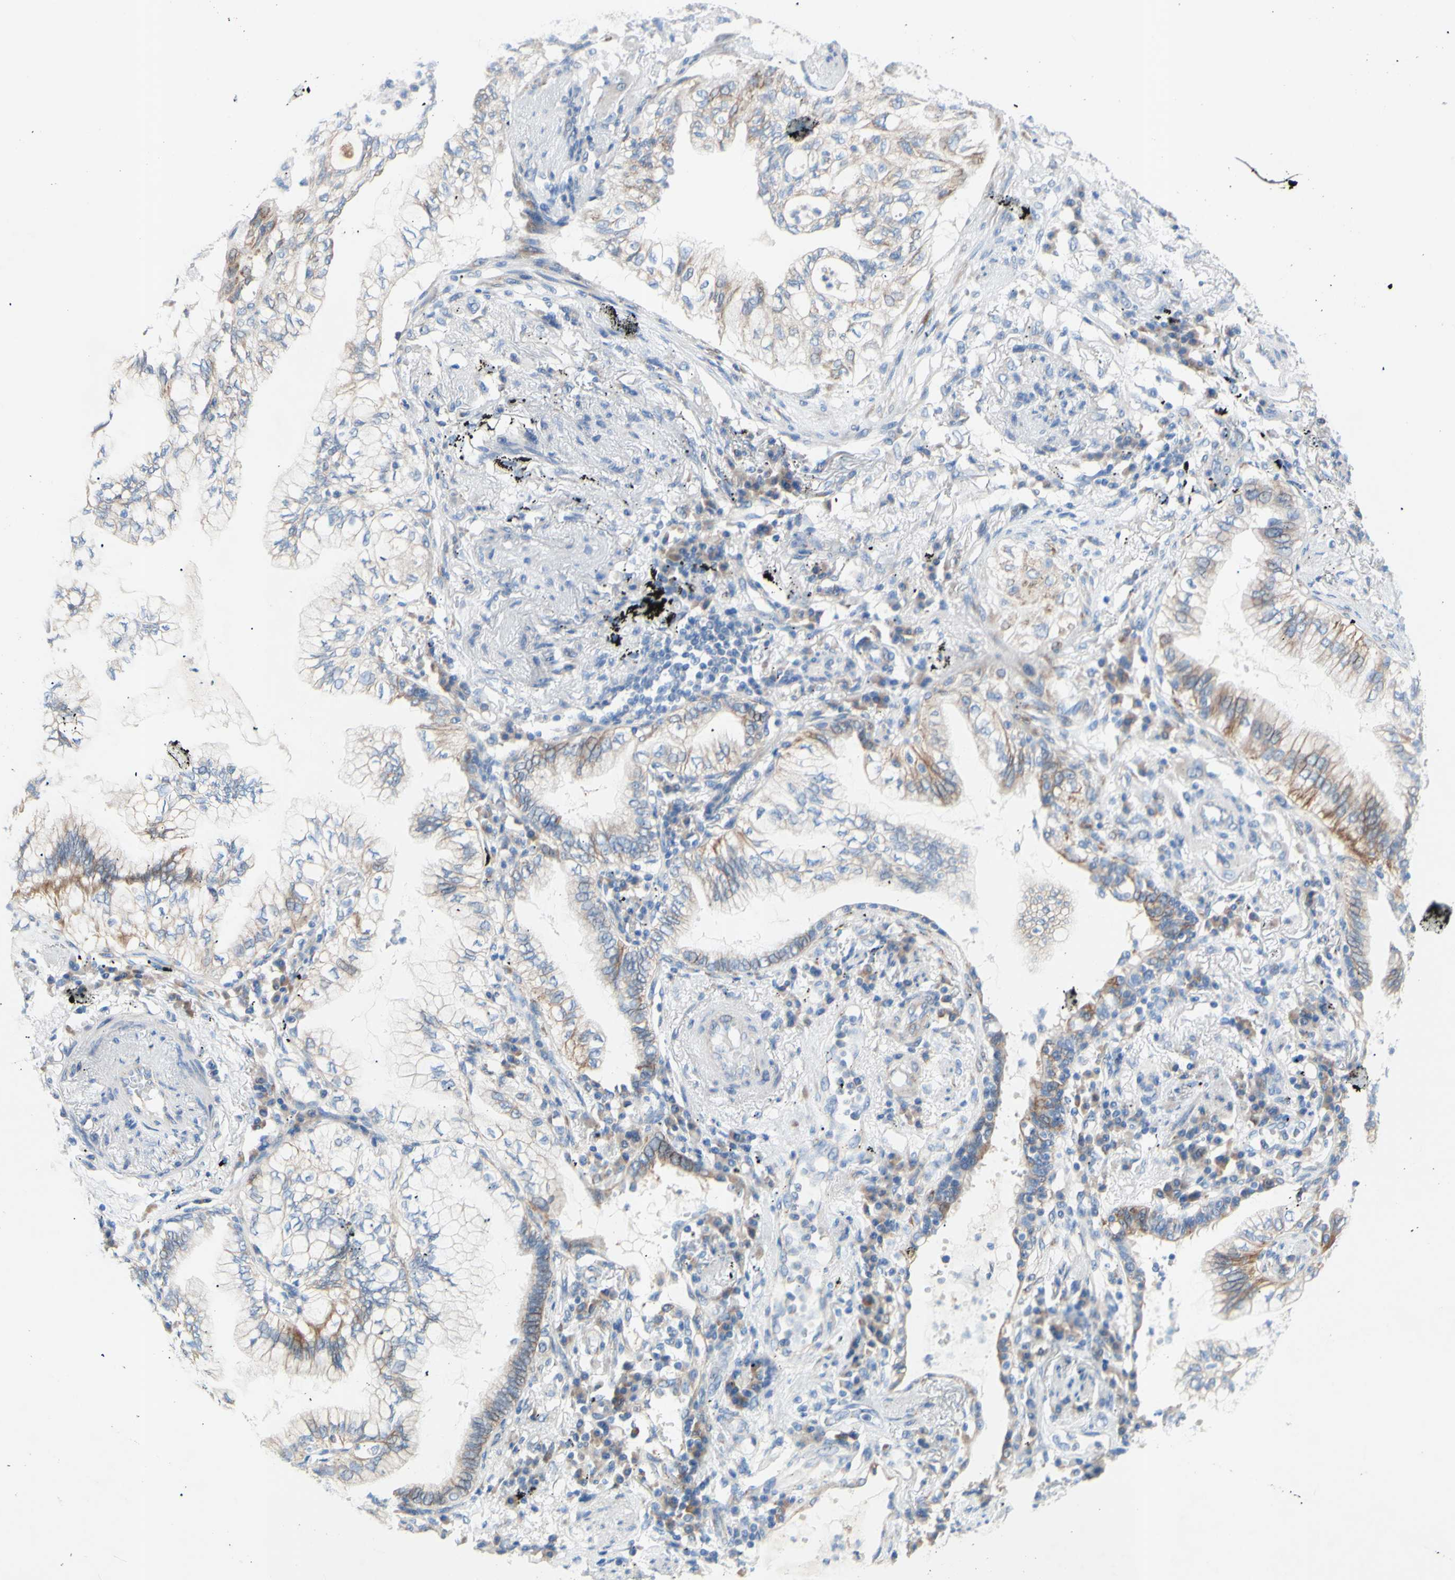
{"staining": {"intensity": "weak", "quantity": "25%-75%", "location": "cytoplasmic/membranous"}, "tissue": "lung cancer", "cell_type": "Tumor cells", "image_type": "cancer", "snomed": [{"axis": "morphology", "description": "Normal tissue, NOS"}, {"axis": "morphology", "description": "Adenocarcinoma, NOS"}, {"axis": "topography", "description": "Bronchus"}, {"axis": "topography", "description": "Lung"}], "caption": "DAB (3,3'-diaminobenzidine) immunohistochemical staining of lung cancer (adenocarcinoma) exhibits weak cytoplasmic/membranous protein positivity in approximately 25%-75% of tumor cells. Ihc stains the protein of interest in brown and the nuclei are stained blue.", "gene": "TMIGD2", "patient": {"sex": "female", "age": 70}}